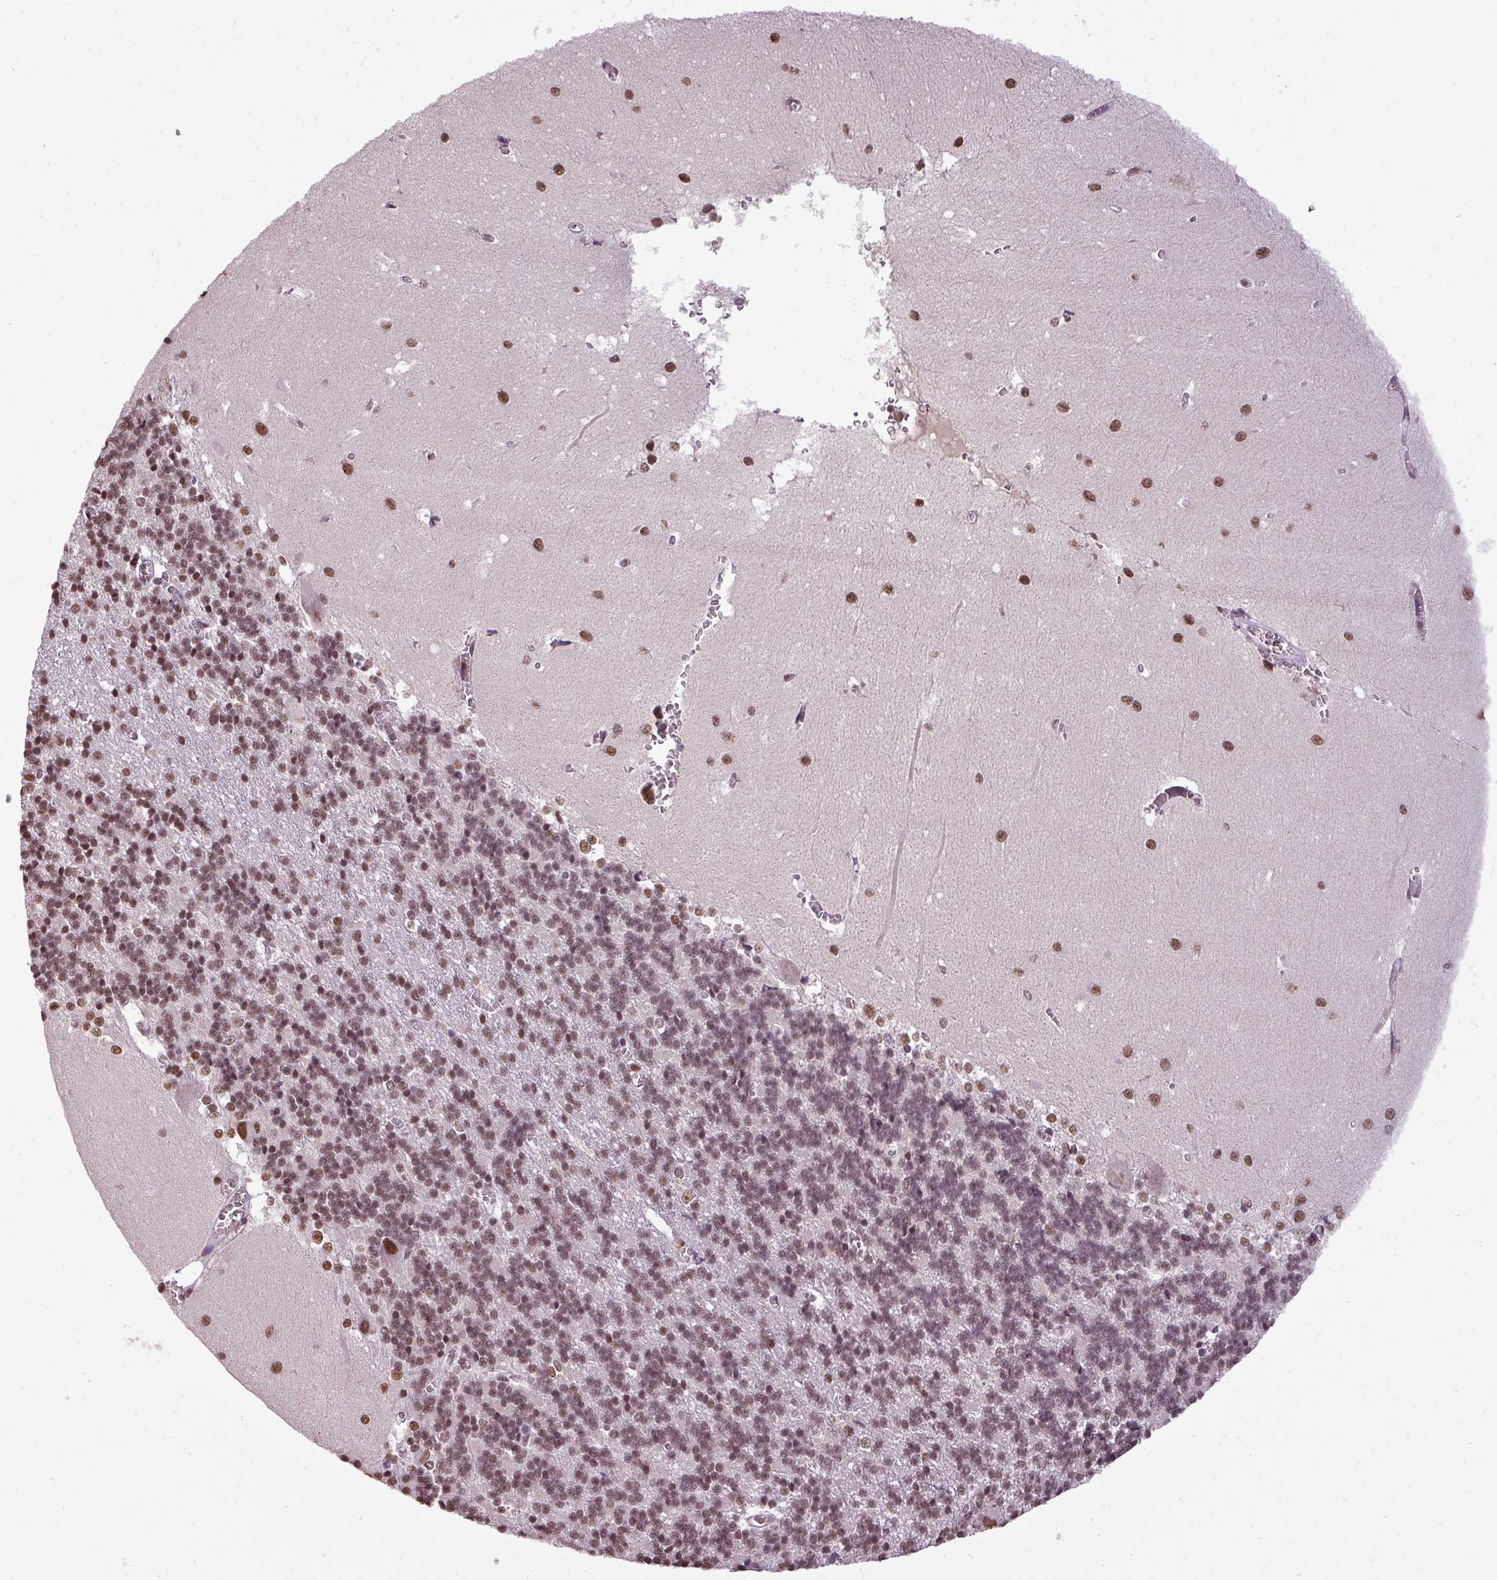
{"staining": {"intensity": "moderate", "quantity": "25%-75%", "location": "nuclear"}, "tissue": "cerebellum", "cell_type": "Cells in granular layer", "image_type": "normal", "snomed": [{"axis": "morphology", "description": "Normal tissue, NOS"}, {"axis": "topography", "description": "Cerebellum"}], "caption": "This image reveals benign cerebellum stained with immunohistochemistry to label a protein in brown. The nuclear of cells in granular layer show moderate positivity for the protein. Nuclei are counter-stained blue.", "gene": "BCAS3", "patient": {"sex": "male", "age": 37}}